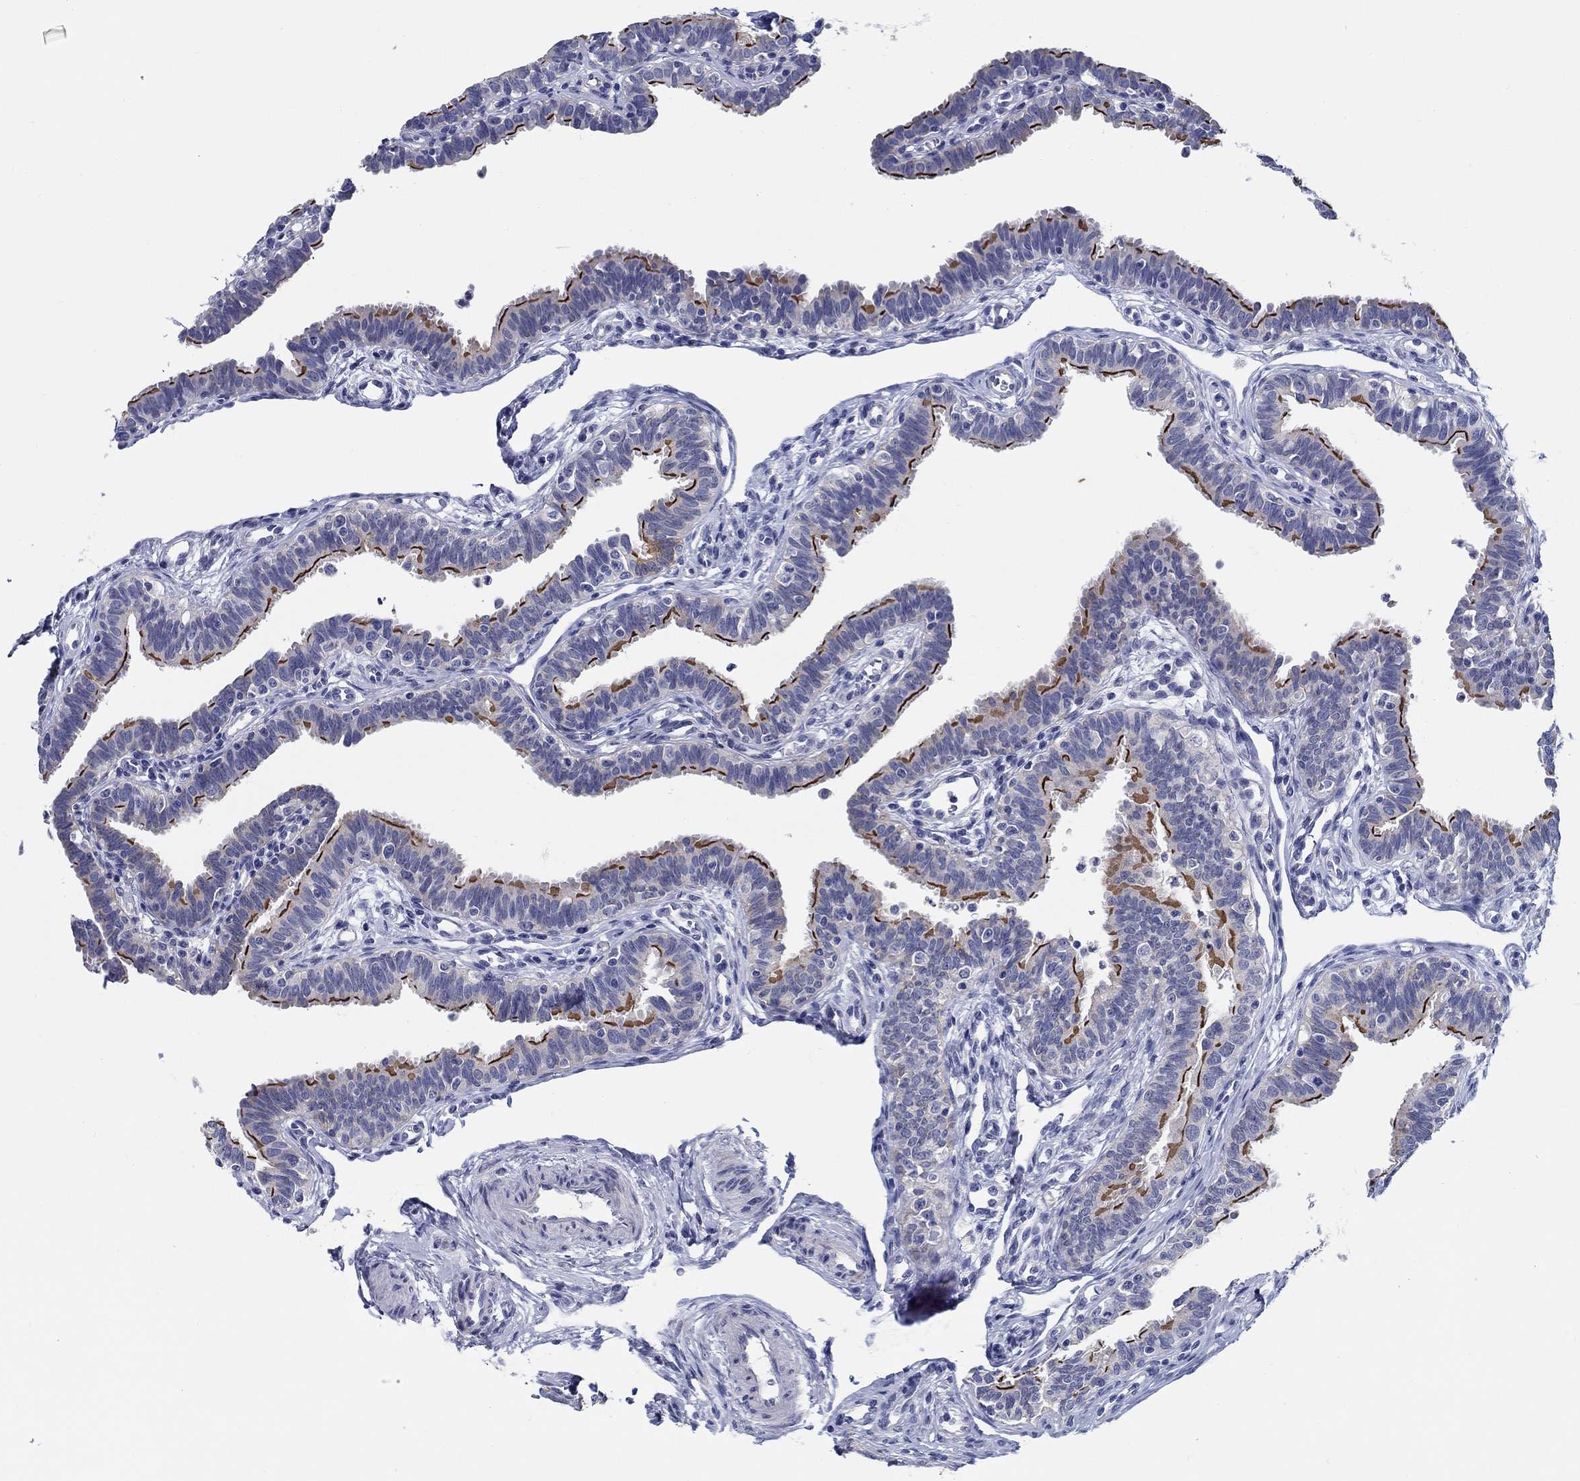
{"staining": {"intensity": "strong", "quantity": "25%-75%", "location": "cytoplasmic/membranous"}, "tissue": "fallopian tube", "cell_type": "Glandular cells", "image_type": "normal", "snomed": [{"axis": "morphology", "description": "Normal tissue, NOS"}, {"axis": "topography", "description": "Fallopian tube"}], "caption": "Brown immunohistochemical staining in benign fallopian tube displays strong cytoplasmic/membranous staining in approximately 25%-75% of glandular cells.", "gene": "RAP1GAP", "patient": {"sex": "female", "age": 36}}